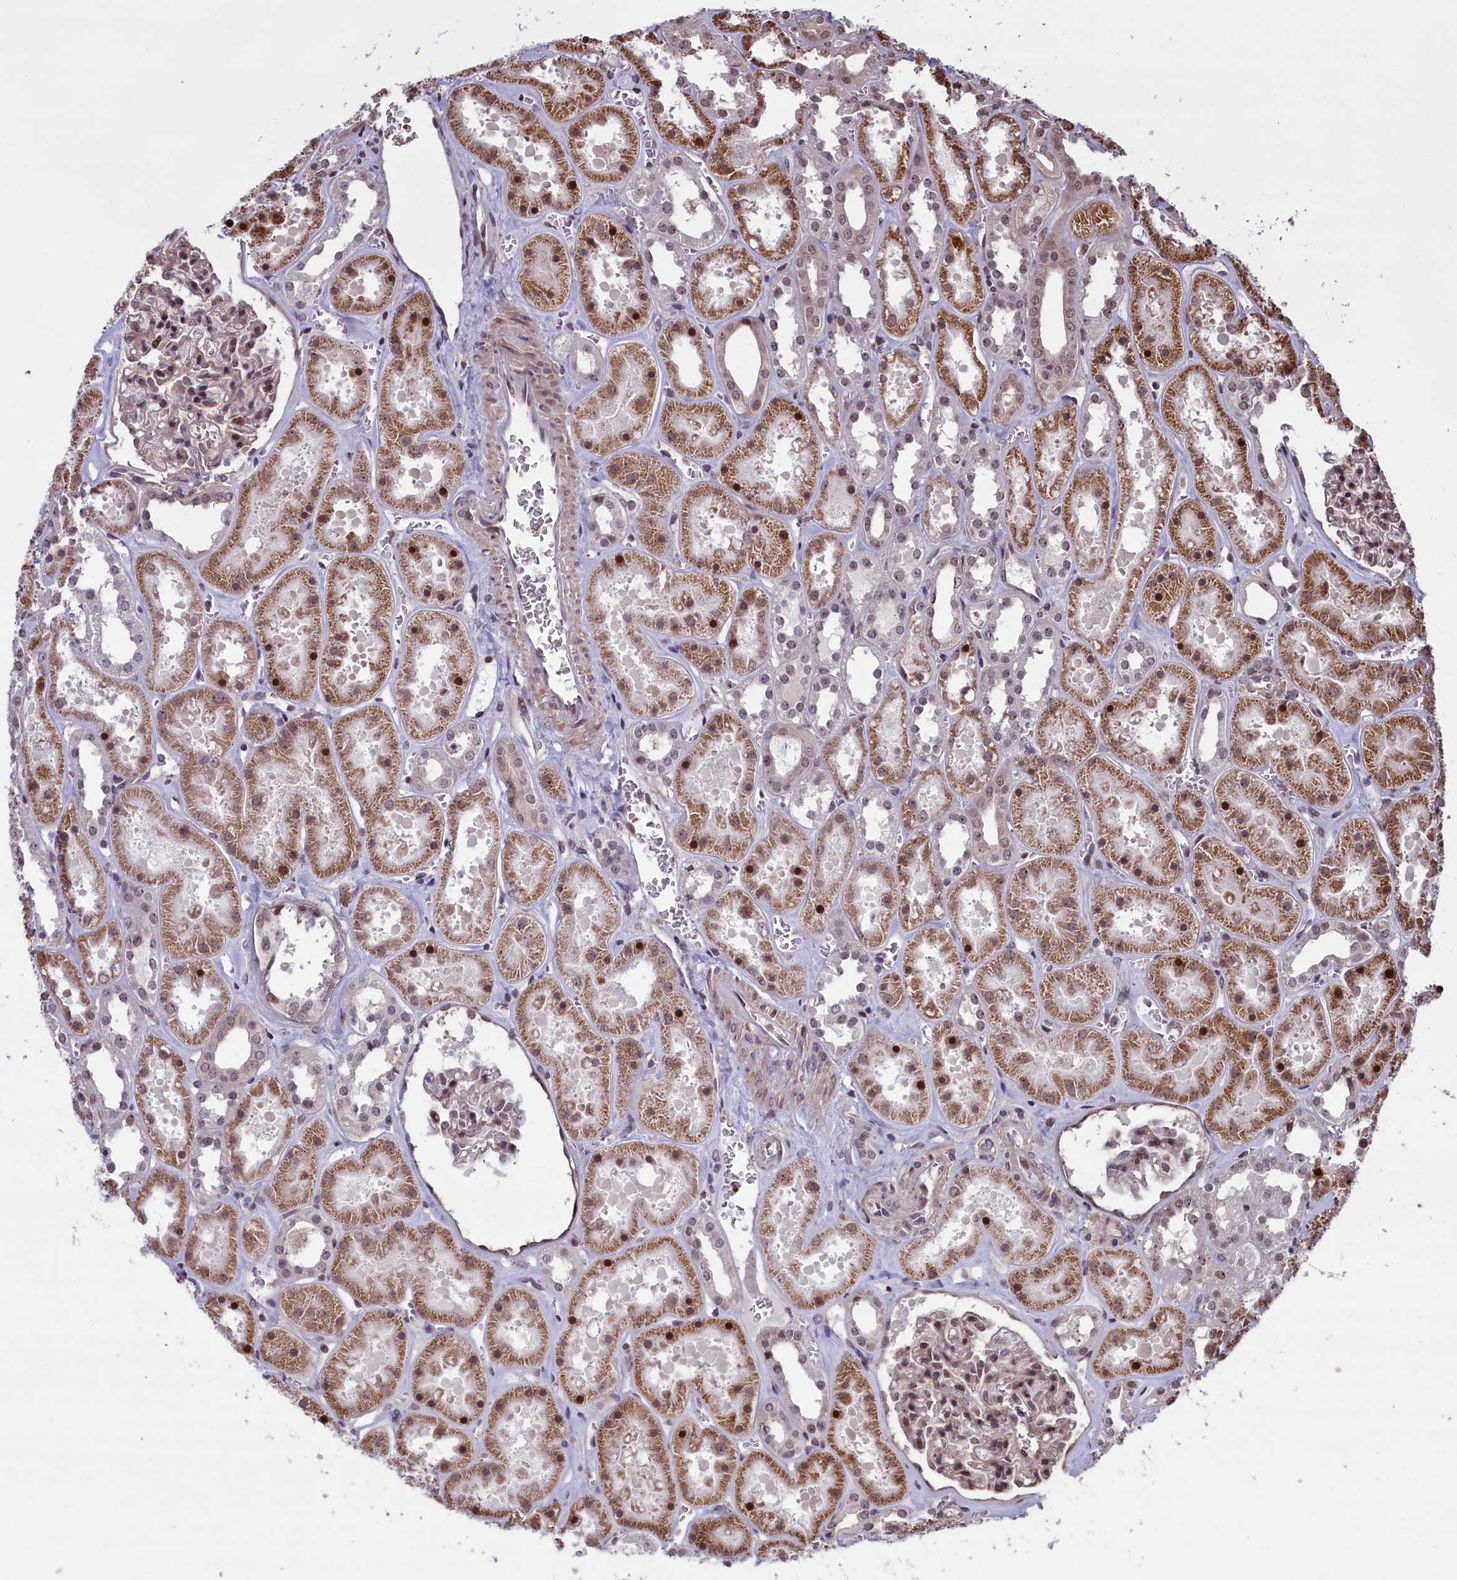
{"staining": {"intensity": "moderate", "quantity": "25%-75%", "location": "nuclear"}, "tissue": "kidney", "cell_type": "Cells in glomeruli", "image_type": "normal", "snomed": [{"axis": "morphology", "description": "Normal tissue, NOS"}, {"axis": "topography", "description": "Kidney"}], "caption": "Immunohistochemistry (DAB (3,3'-diaminobenzidine)) staining of benign kidney reveals moderate nuclear protein positivity in approximately 25%-75% of cells in glomeruli.", "gene": "SHFL", "patient": {"sex": "female", "age": 41}}